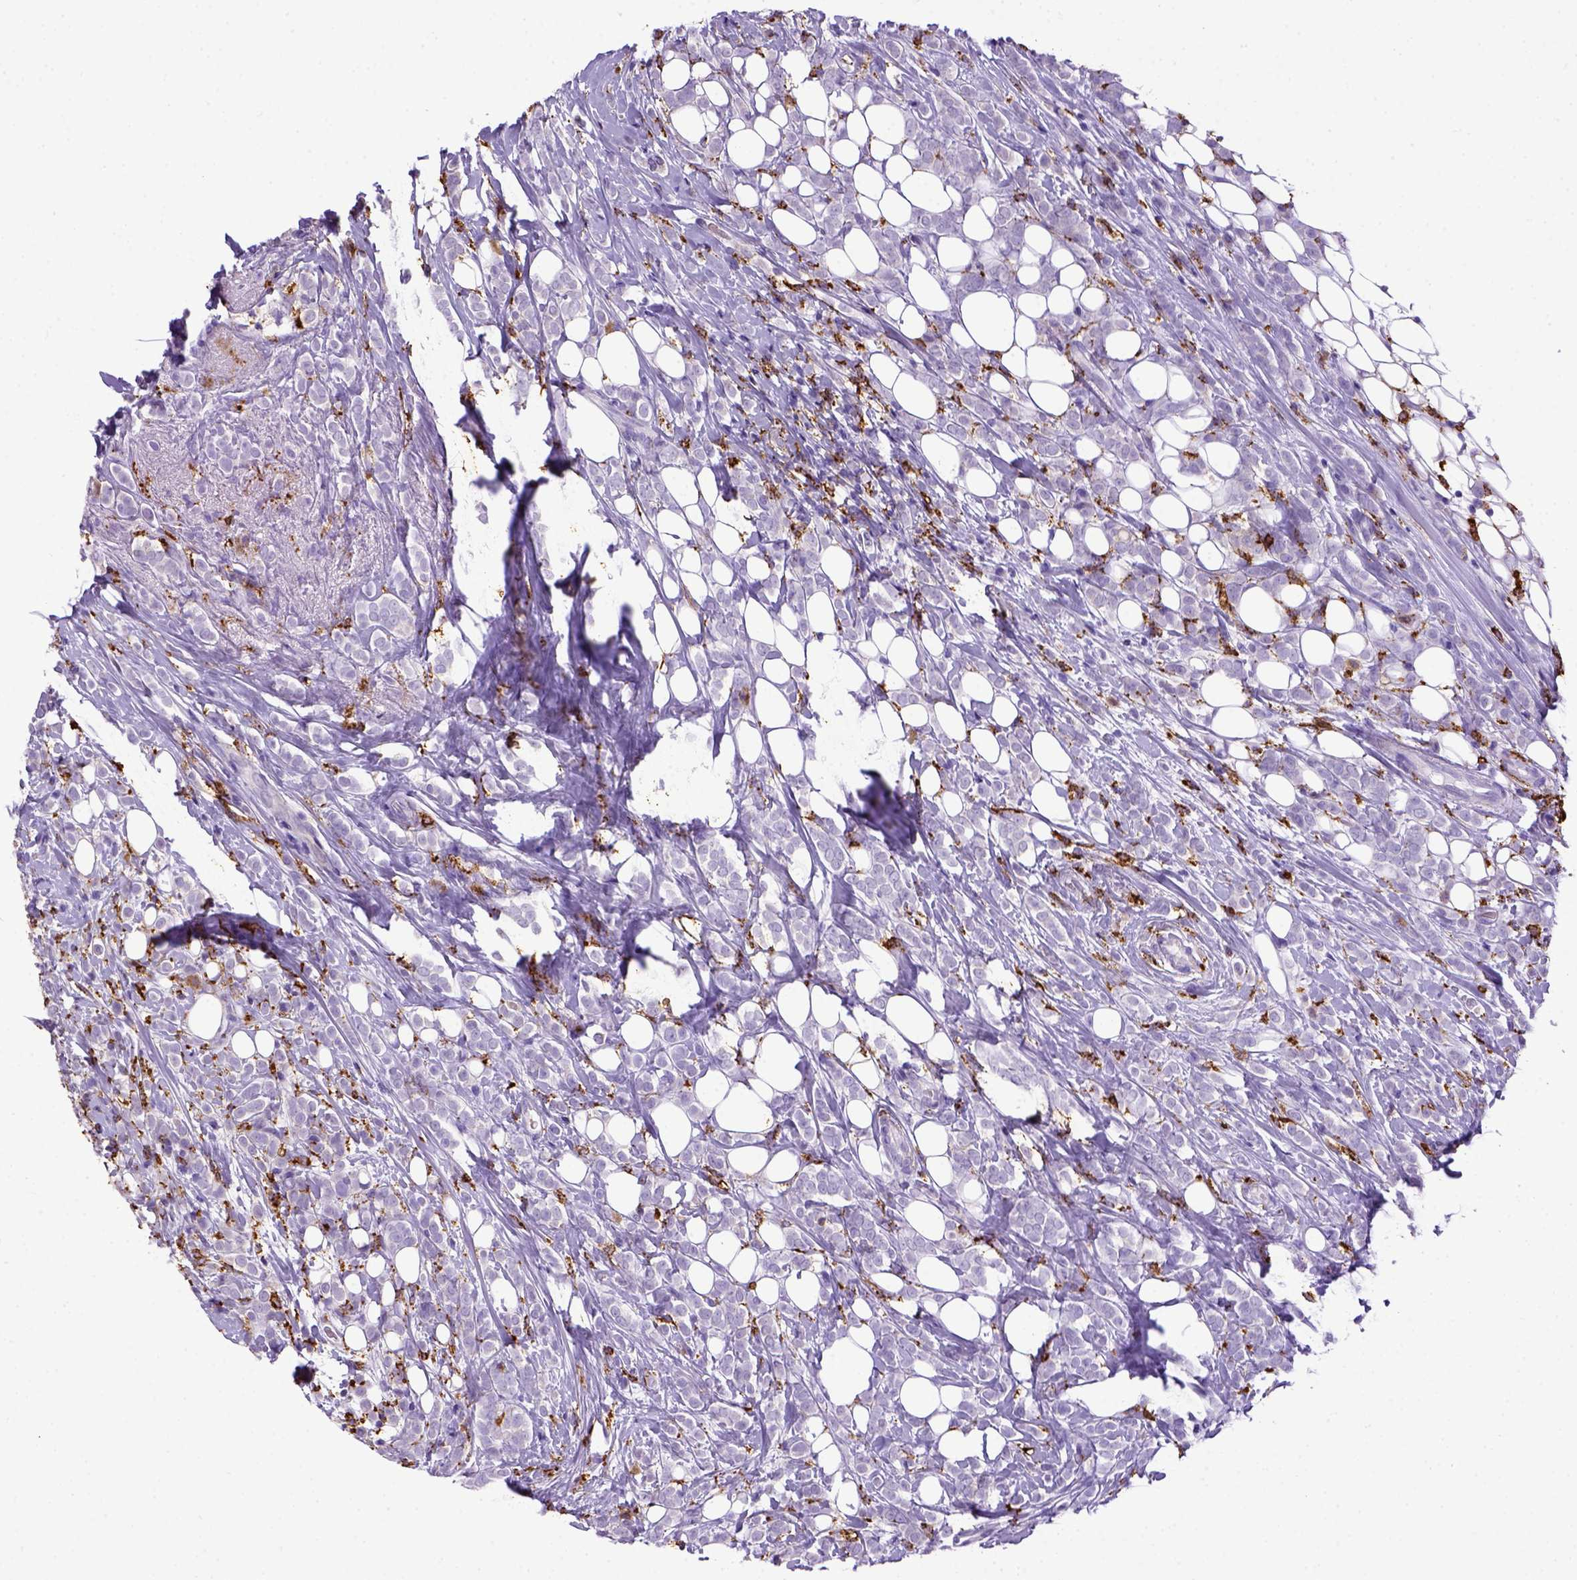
{"staining": {"intensity": "negative", "quantity": "none", "location": "none"}, "tissue": "breast cancer", "cell_type": "Tumor cells", "image_type": "cancer", "snomed": [{"axis": "morphology", "description": "Lobular carcinoma"}, {"axis": "topography", "description": "Breast"}], "caption": "The immunohistochemistry micrograph has no significant staining in tumor cells of breast cancer (lobular carcinoma) tissue.", "gene": "CD68", "patient": {"sex": "female", "age": 49}}